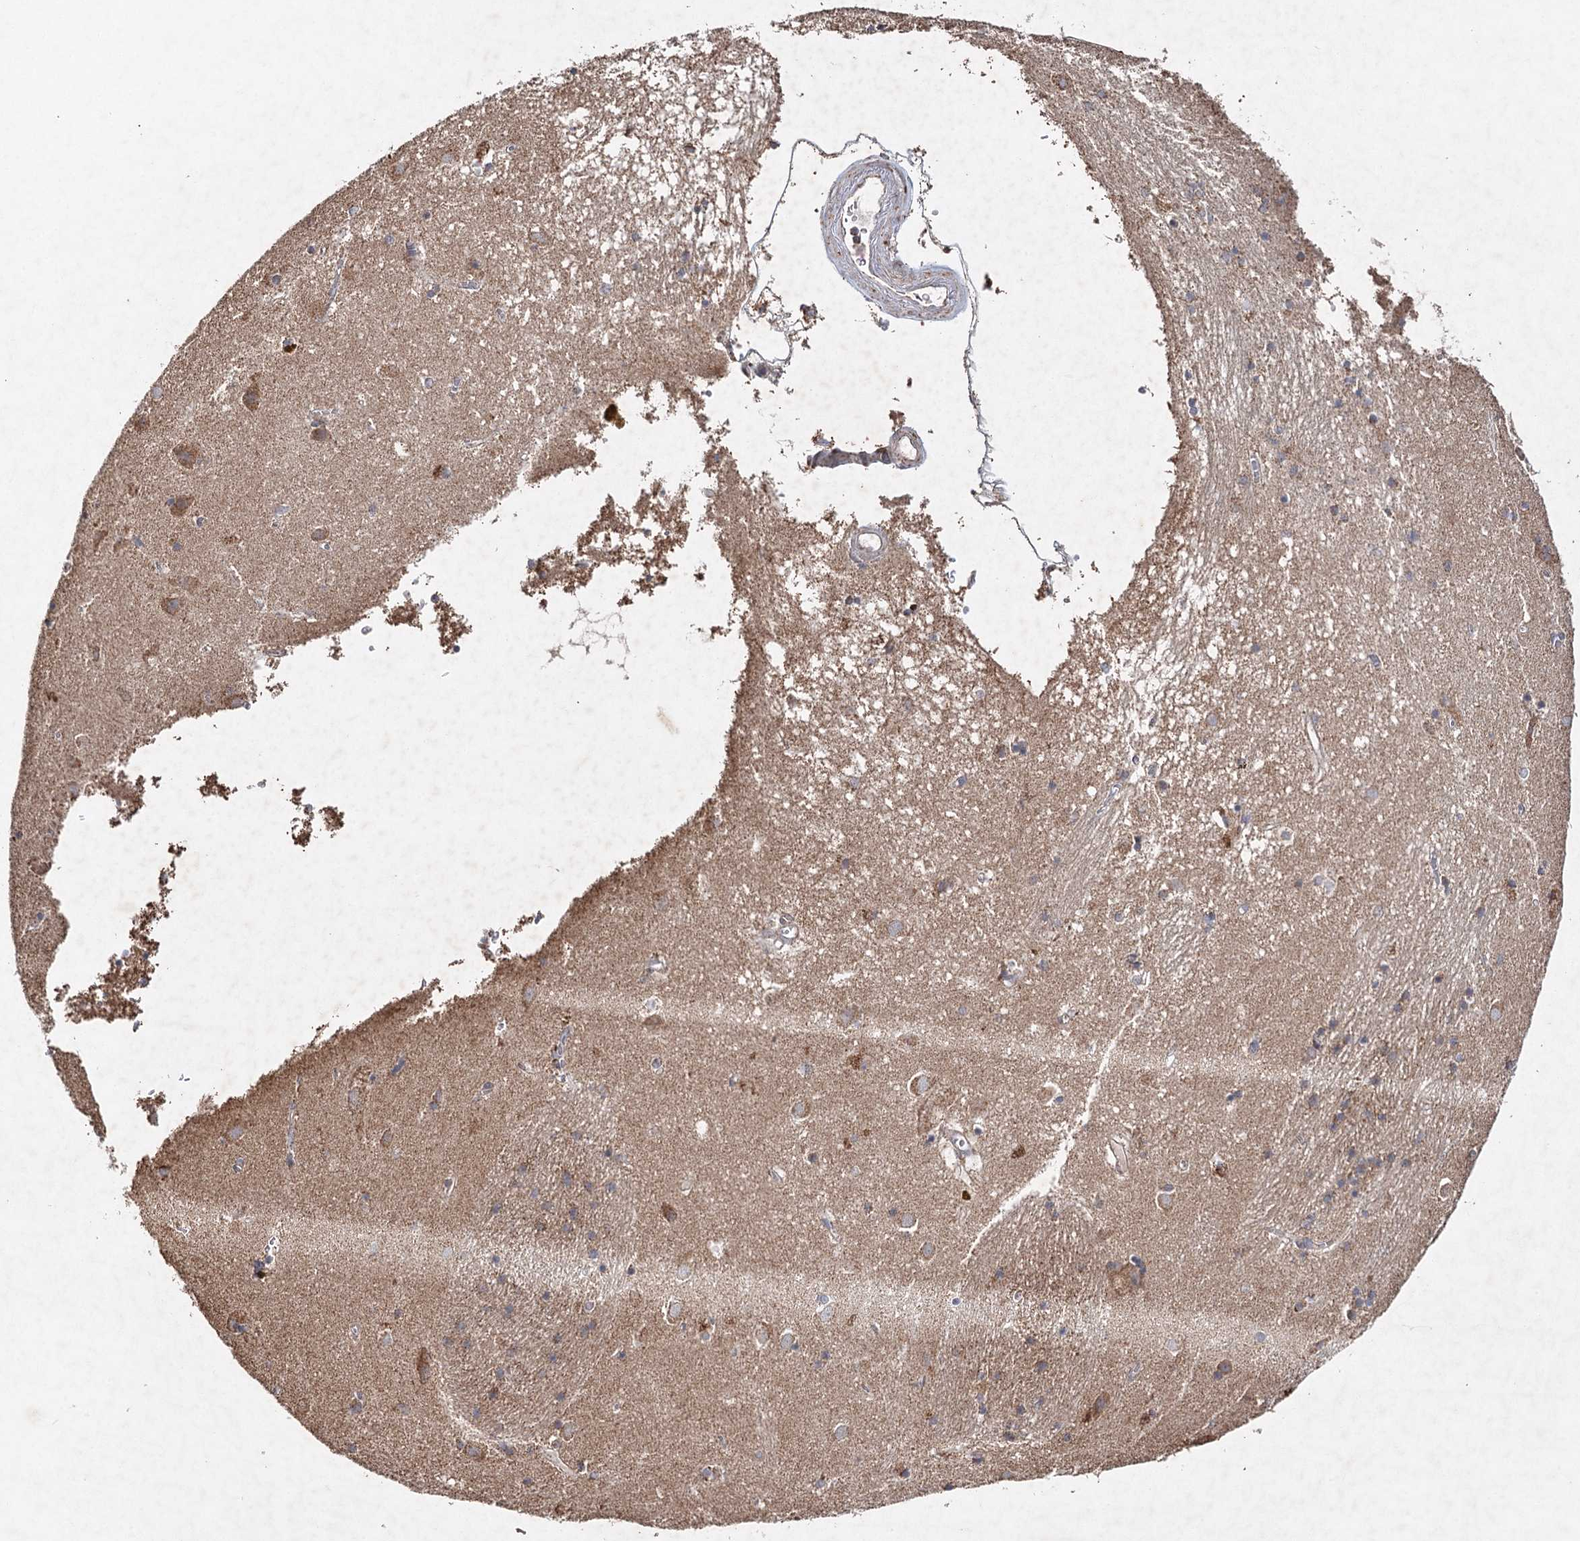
{"staining": {"intensity": "moderate", "quantity": "<25%", "location": "cytoplasmic/membranous"}, "tissue": "caudate", "cell_type": "Glial cells", "image_type": "normal", "snomed": [{"axis": "morphology", "description": "Normal tissue, NOS"}, {"axis": "topography", "description": "Lateral ventricle wall"}], "caption": "Glial cells demonstrate moderate cytoplasmic/membranous staining in approximately <25% of cells in unremarkable caudate. (DAB IHC with brightfield microscopy, high magnification).", "gene": "PIK3CB", "patient": {"sex": "male", "age": 70}}